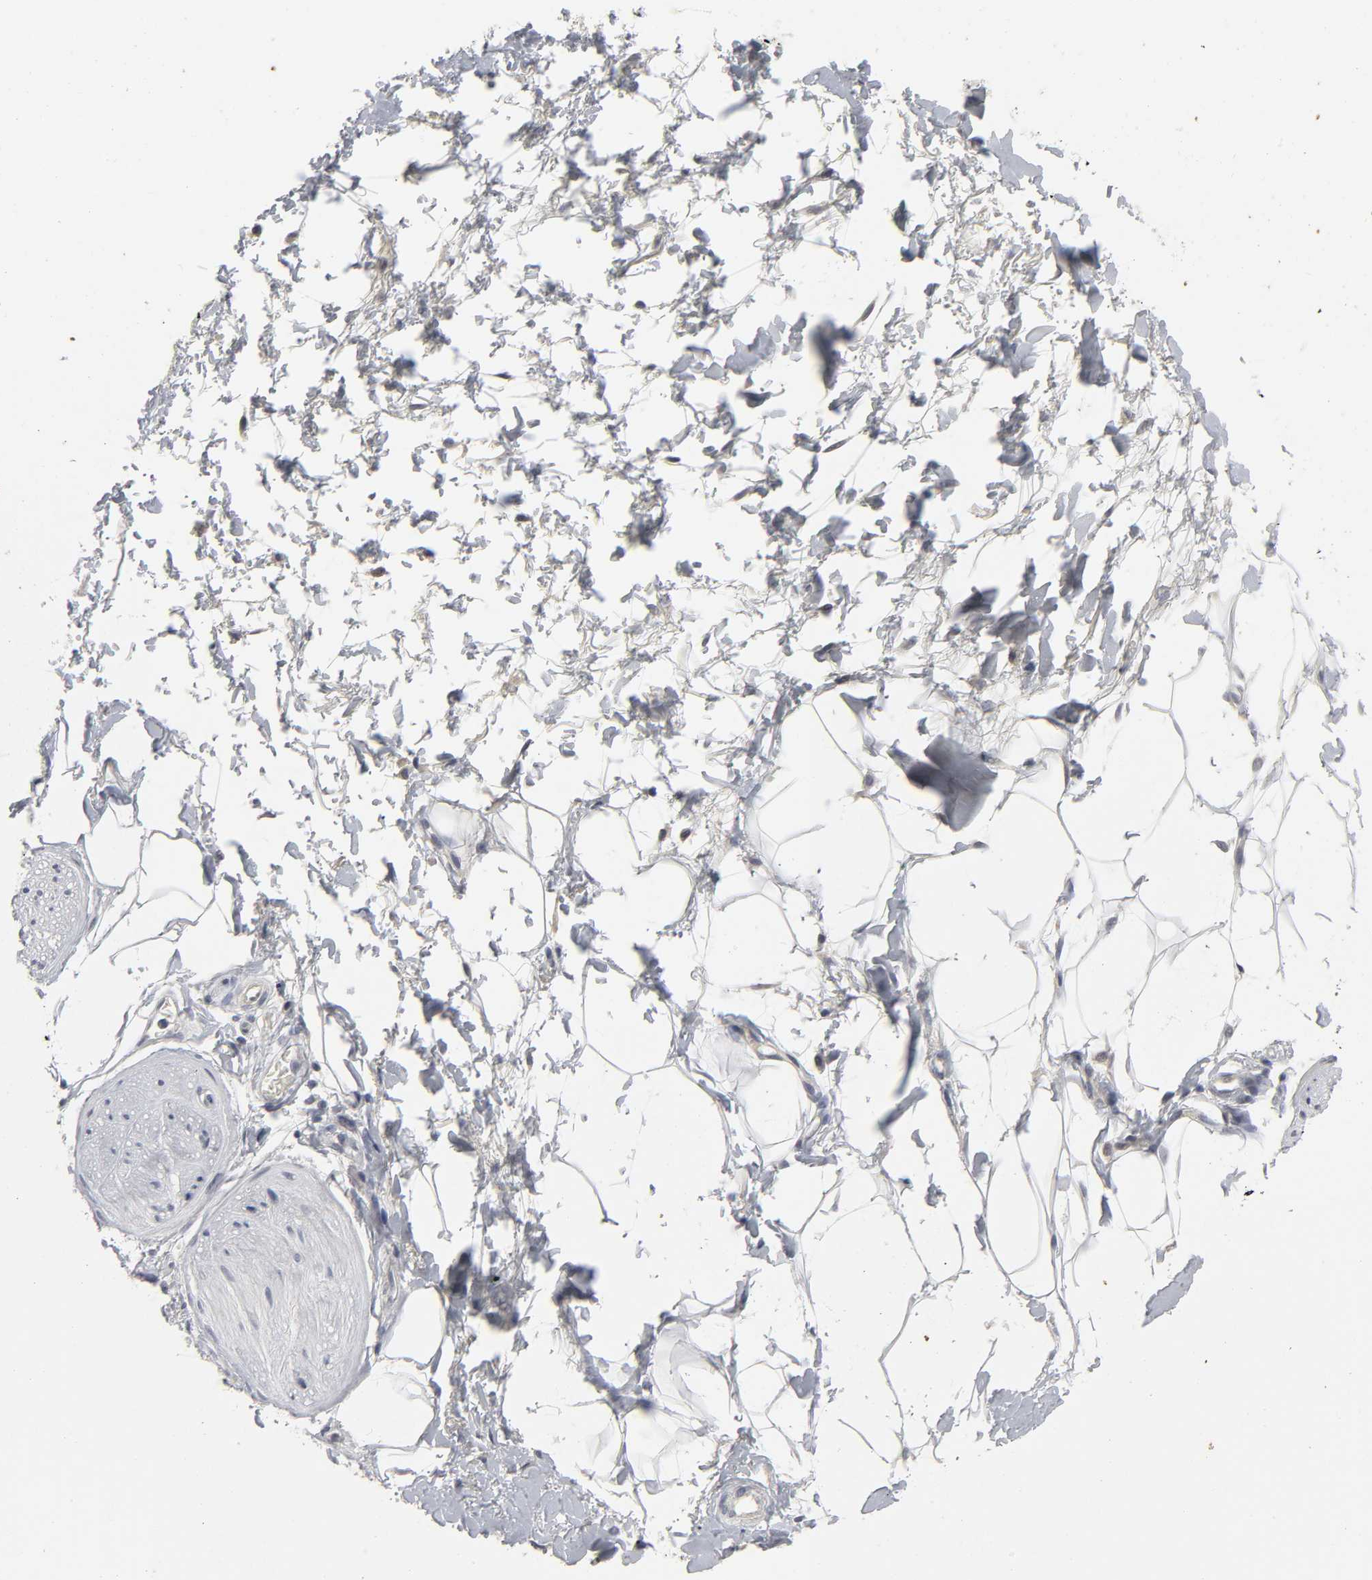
{"staining": {"intensity": "negative", "quantity": "none", "location": "none"}, "tissue": "adipose tissue", "cell_type": "Adipocytes", "image_type": "normal", "snomed": [{"axis": "morphology", "description": "Normal tissue, NOS"}, {"axis": "topography", "description": "Soft tissue"}, {"axis": "topography", "description": "Peripheral nerve tissue"}], "caption": "Adipocytes are negative for protein expression in normal human adipose tissue. (Immunohistochemistry, brightfield microscopy, high magnification).", "gene": "TCAP", "patient": {"sex": "female", "age": 71}}